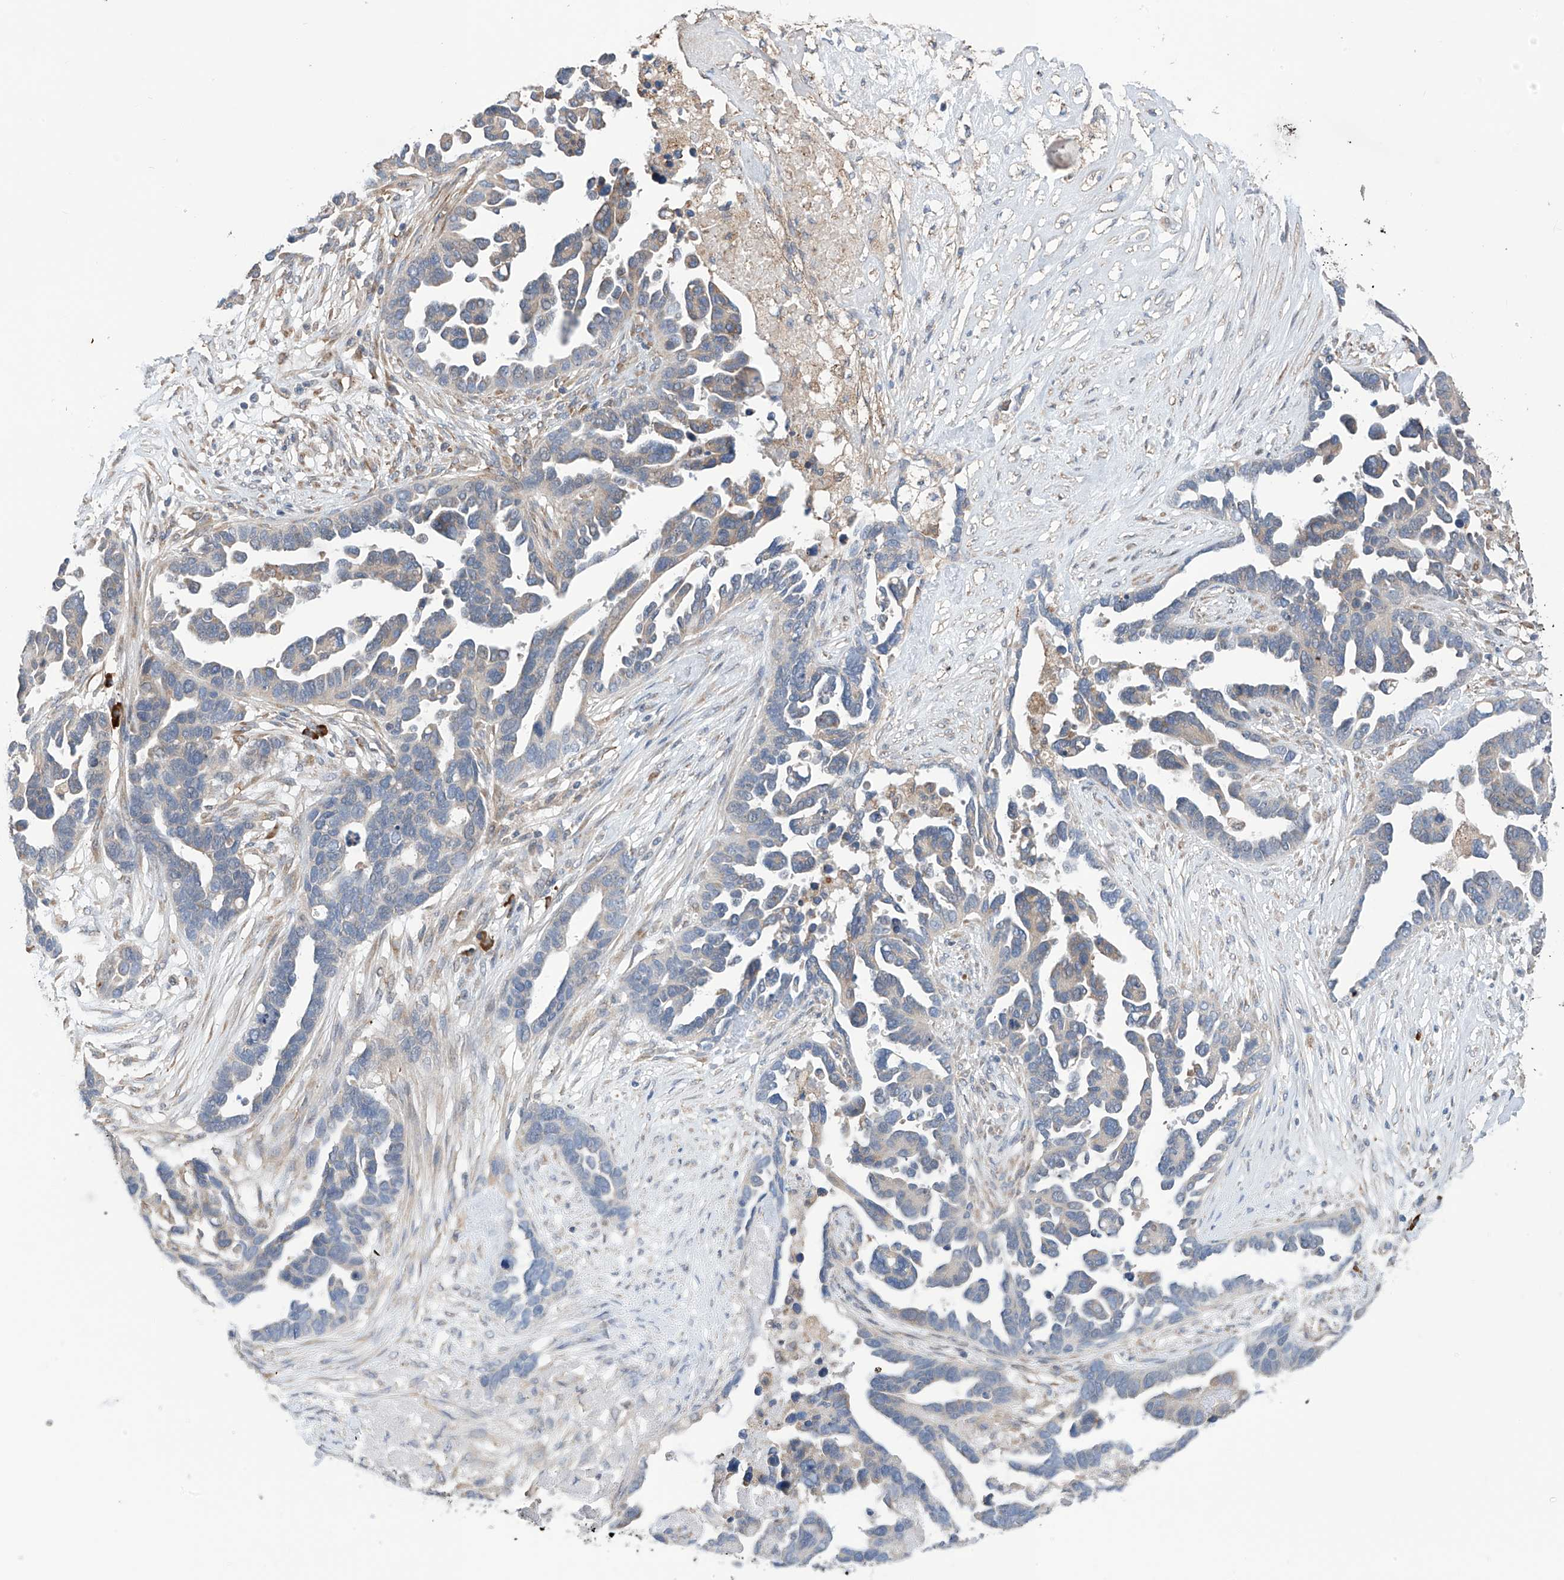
{"staining": {"intensity": "weak", "quantity": "<25%", "location": "cytoplasmic/membranous"}, "tissue": "ovarian cancer", "cell_type": "Tumor cells", "image_type": "cancer", "snomed": [{"axis": "morphology", "description": "Cystadenocarcinoma, serous, NOS"}, {"axis": "topography", "description": "Ovary"}], "caption": "Immunohistochemistry photomicrograph of ovarian serous cystadenocarcinoma stained for a protein (brown), which demonstrates no expression in tumor cells.", "gene": "REC8", "patient": {"sex": "female", "age": 54}}